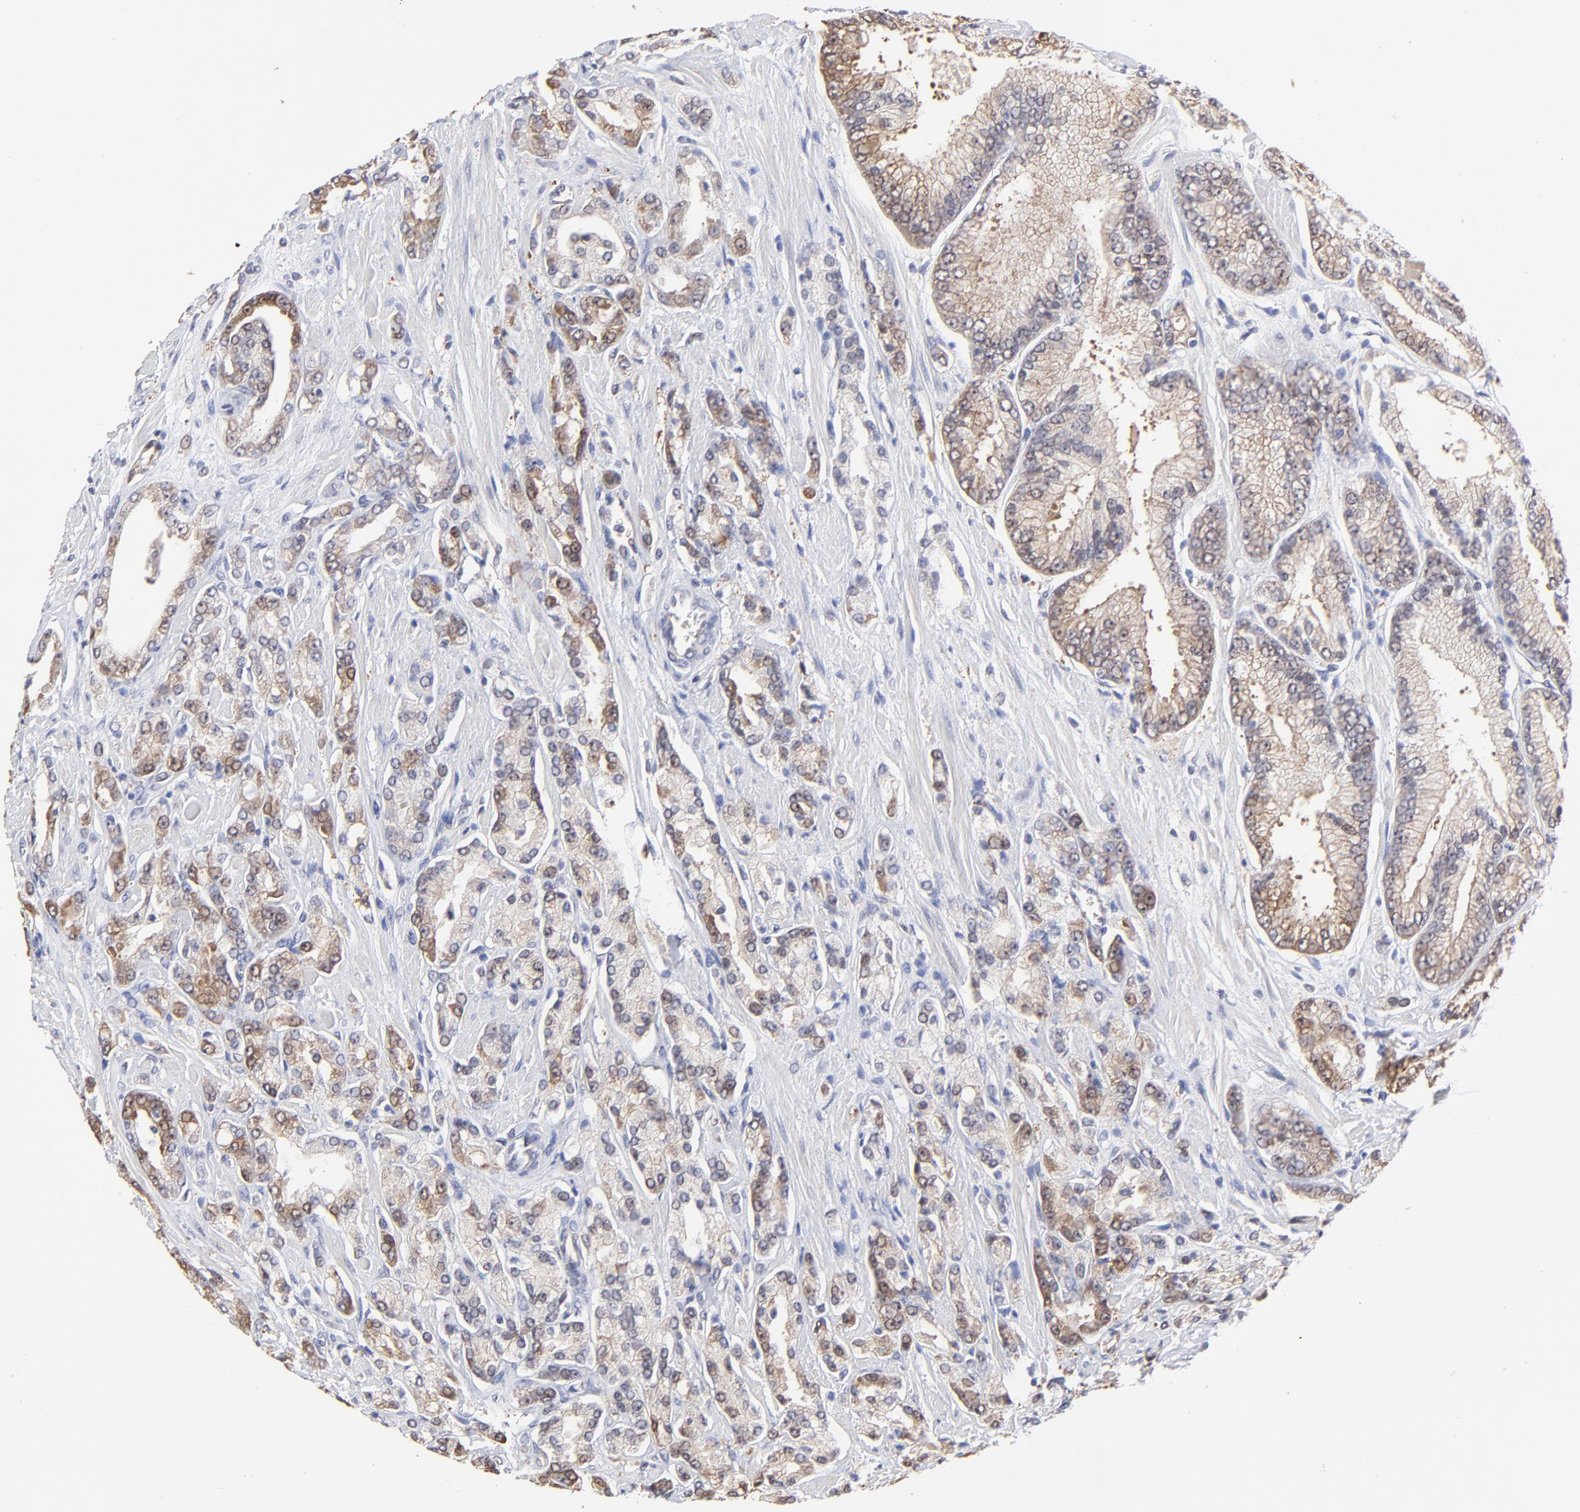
{"staining": {"intensity": "moderate", "quantity": "25%-75%", "location": "cytoplasmic/membranous"}, "tissue": "prostate cancer", "cell_type": "Tumor cells", "image_type": "cancer", "snomed": [{"axis": "morphology", "description": "Adenocarcinoma, High grade"}, {"axis": "topography", "description": "Prostate"}], "caption": "Prostate high-grade adenocarcinoma stained with a protein marker displays moderate staining in tumor cells.", "gene": "GART", "patient": {"sex": "male", "age": 71}}